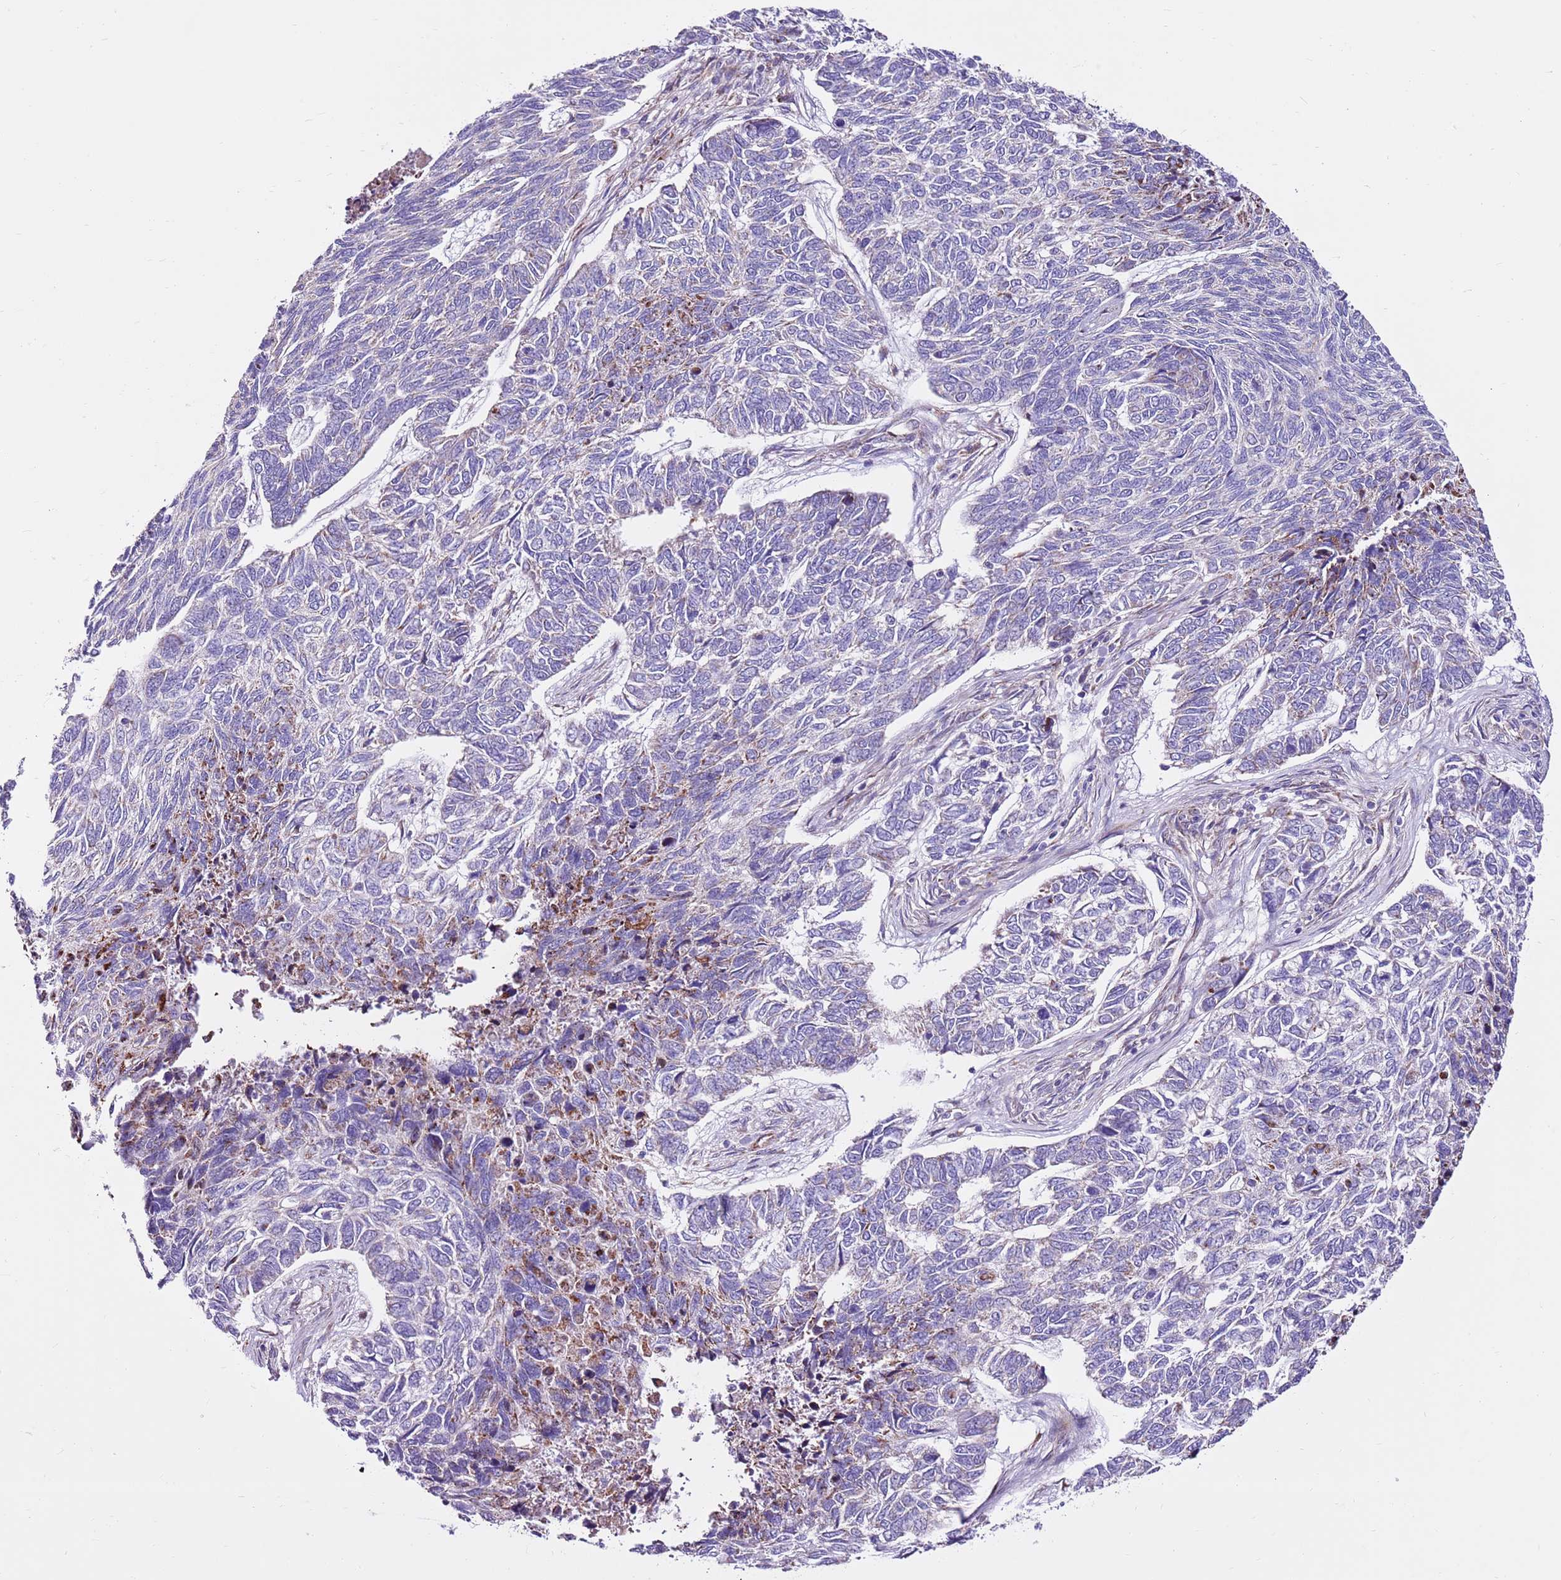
{"staining": {"intensity": "moderate", "quantity": "<25%", "location": "cytoplasmic/membranous"}, "tissue": "skin cancer", "cell_type": "Tumor cells", "image_type": "cancer", "snomed": [{"axis": "morphology", "description": "Basal cell carcinoma"}, {"axis": "topography", "description": "Skin"}], "caption": "A brown stain shows moderate cytoplasmic/membranous staining of a protein in human skin cancer tumor cells.", "gene": "HECTD4", "patient": {"sex": "female", "age": 65}}